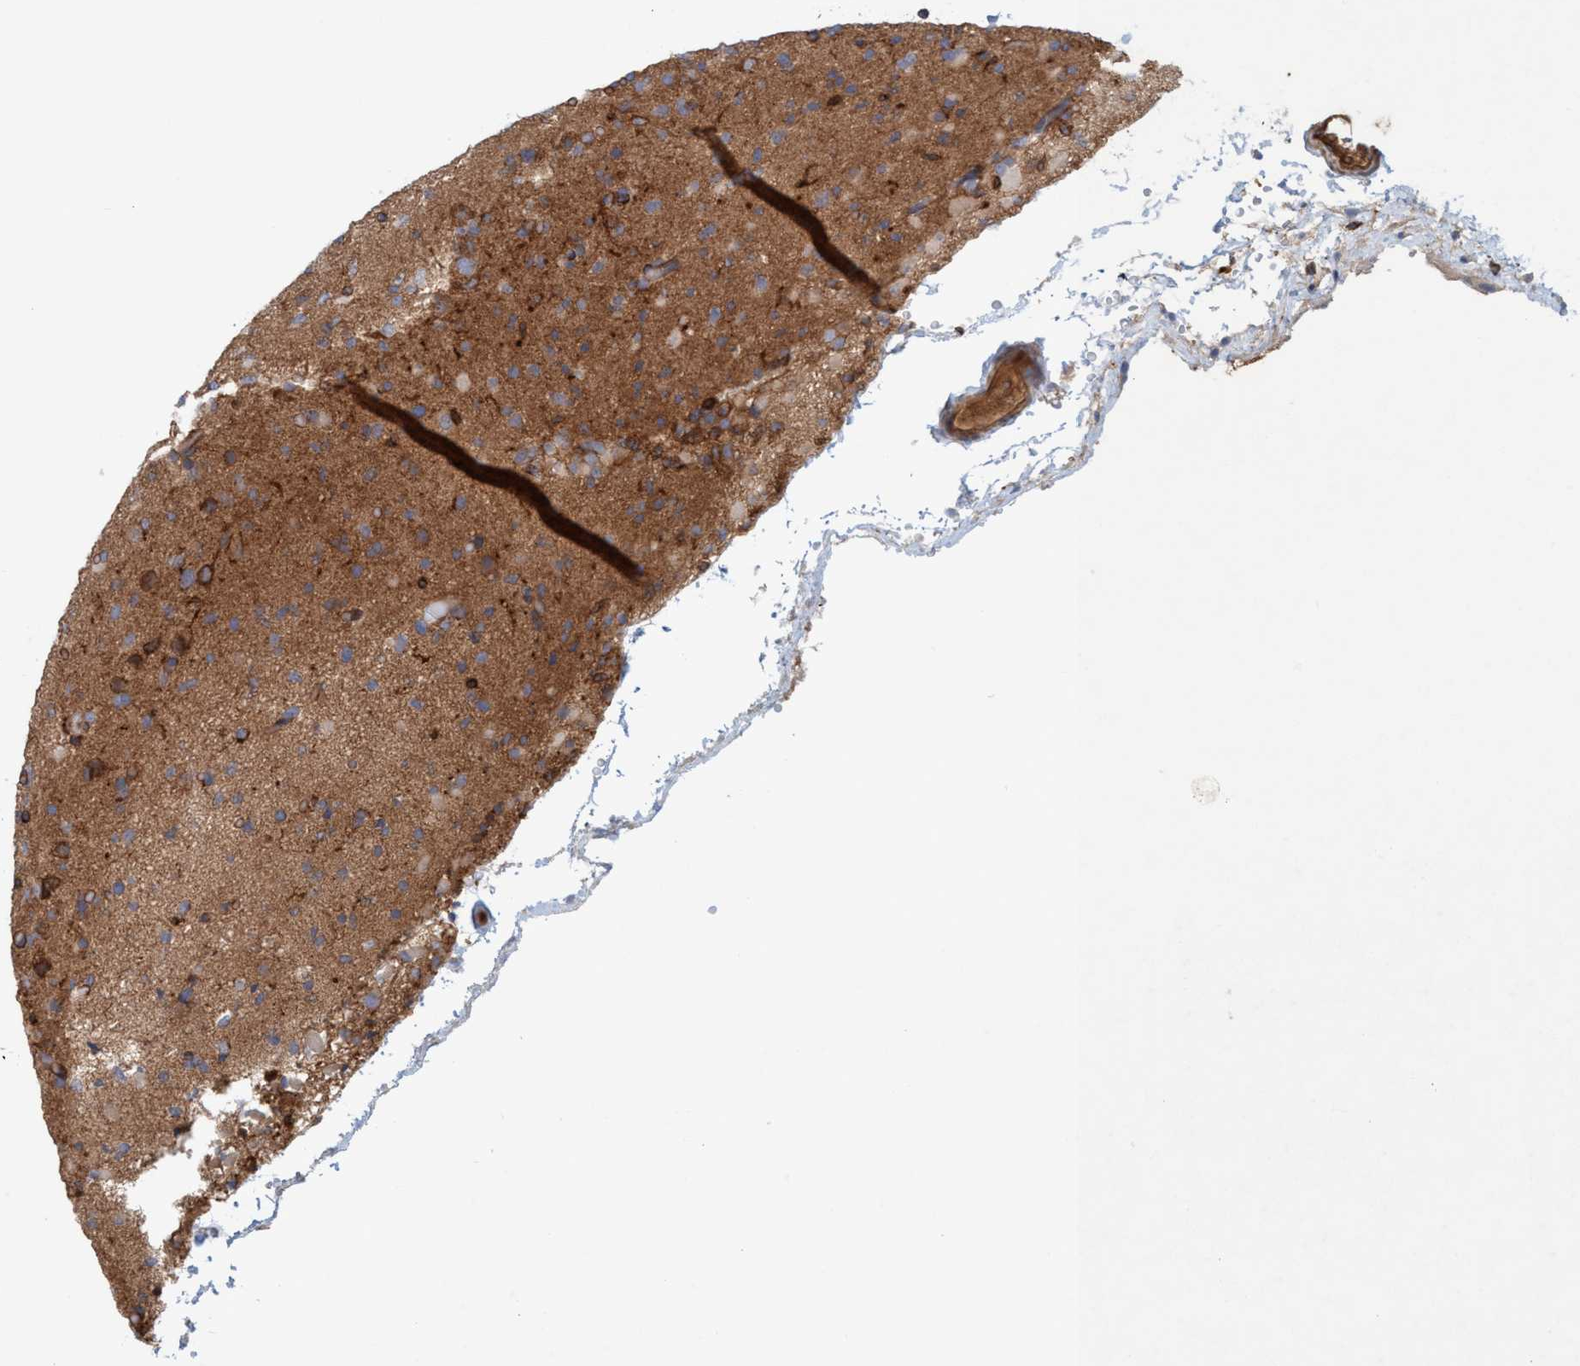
{"staining": {"intensity": "strong", "quantity": "25%-75%", "location": "cytoplasmic/membranous"}, "tissue": "glioma", "cell_type": "Tumor cells", "image_type": "cancer", "snomed": [{"axis": "morphology", "description": "Glioma, malignant, Low grade"}, {"axis": "topography", "description": "Brain"}], "caption": "Glioma stained for a protein displays strong cytoplasmic/membranous positivity in tumor cells. (Stains: DAB in brown, nuclei in blue, Microscopy: brightfield microscopy at high magnification).", "gene": "SPECC1", "patient": {"sex": "female", "age": 22}}